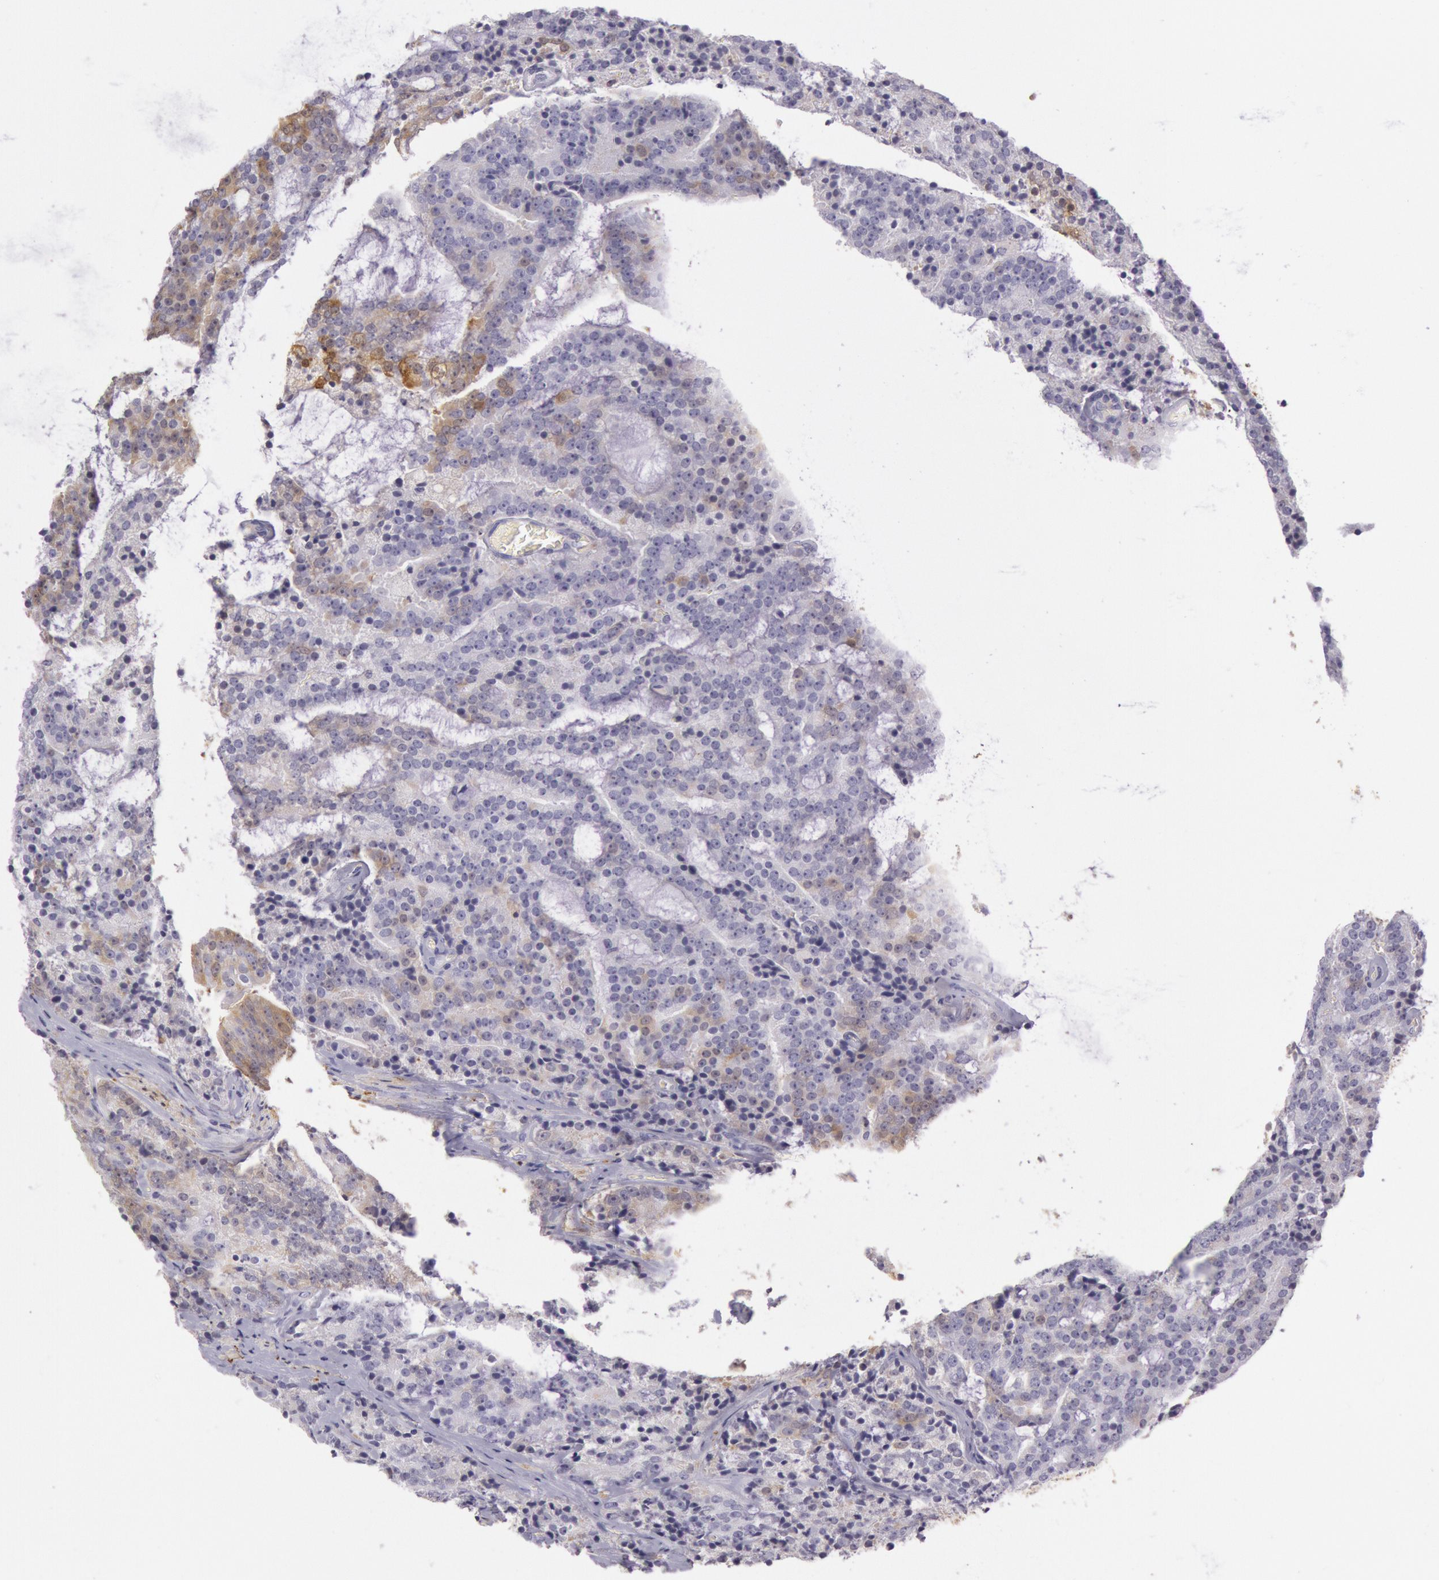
{"staining": {"intensity": "negative", "quantity": "none", "location": "none"}, "tissue": "prostate cancer", "cell_type": "Tumor cells", "image_type": "cancer", "snomed": [{"axis": "morphology", "description": "Adenocarcinoma, Medium grade"}, {"axis": "topography", "description": "Prostate"}], "caption": "This photomicrograph is of prostate cancer stained with IHC to label a protein in brown with the nuclei are counter-stained blue. There is no expression in tumor cells.", "gene": "CKB", "patient": {"sex": "male", "age": 65}}